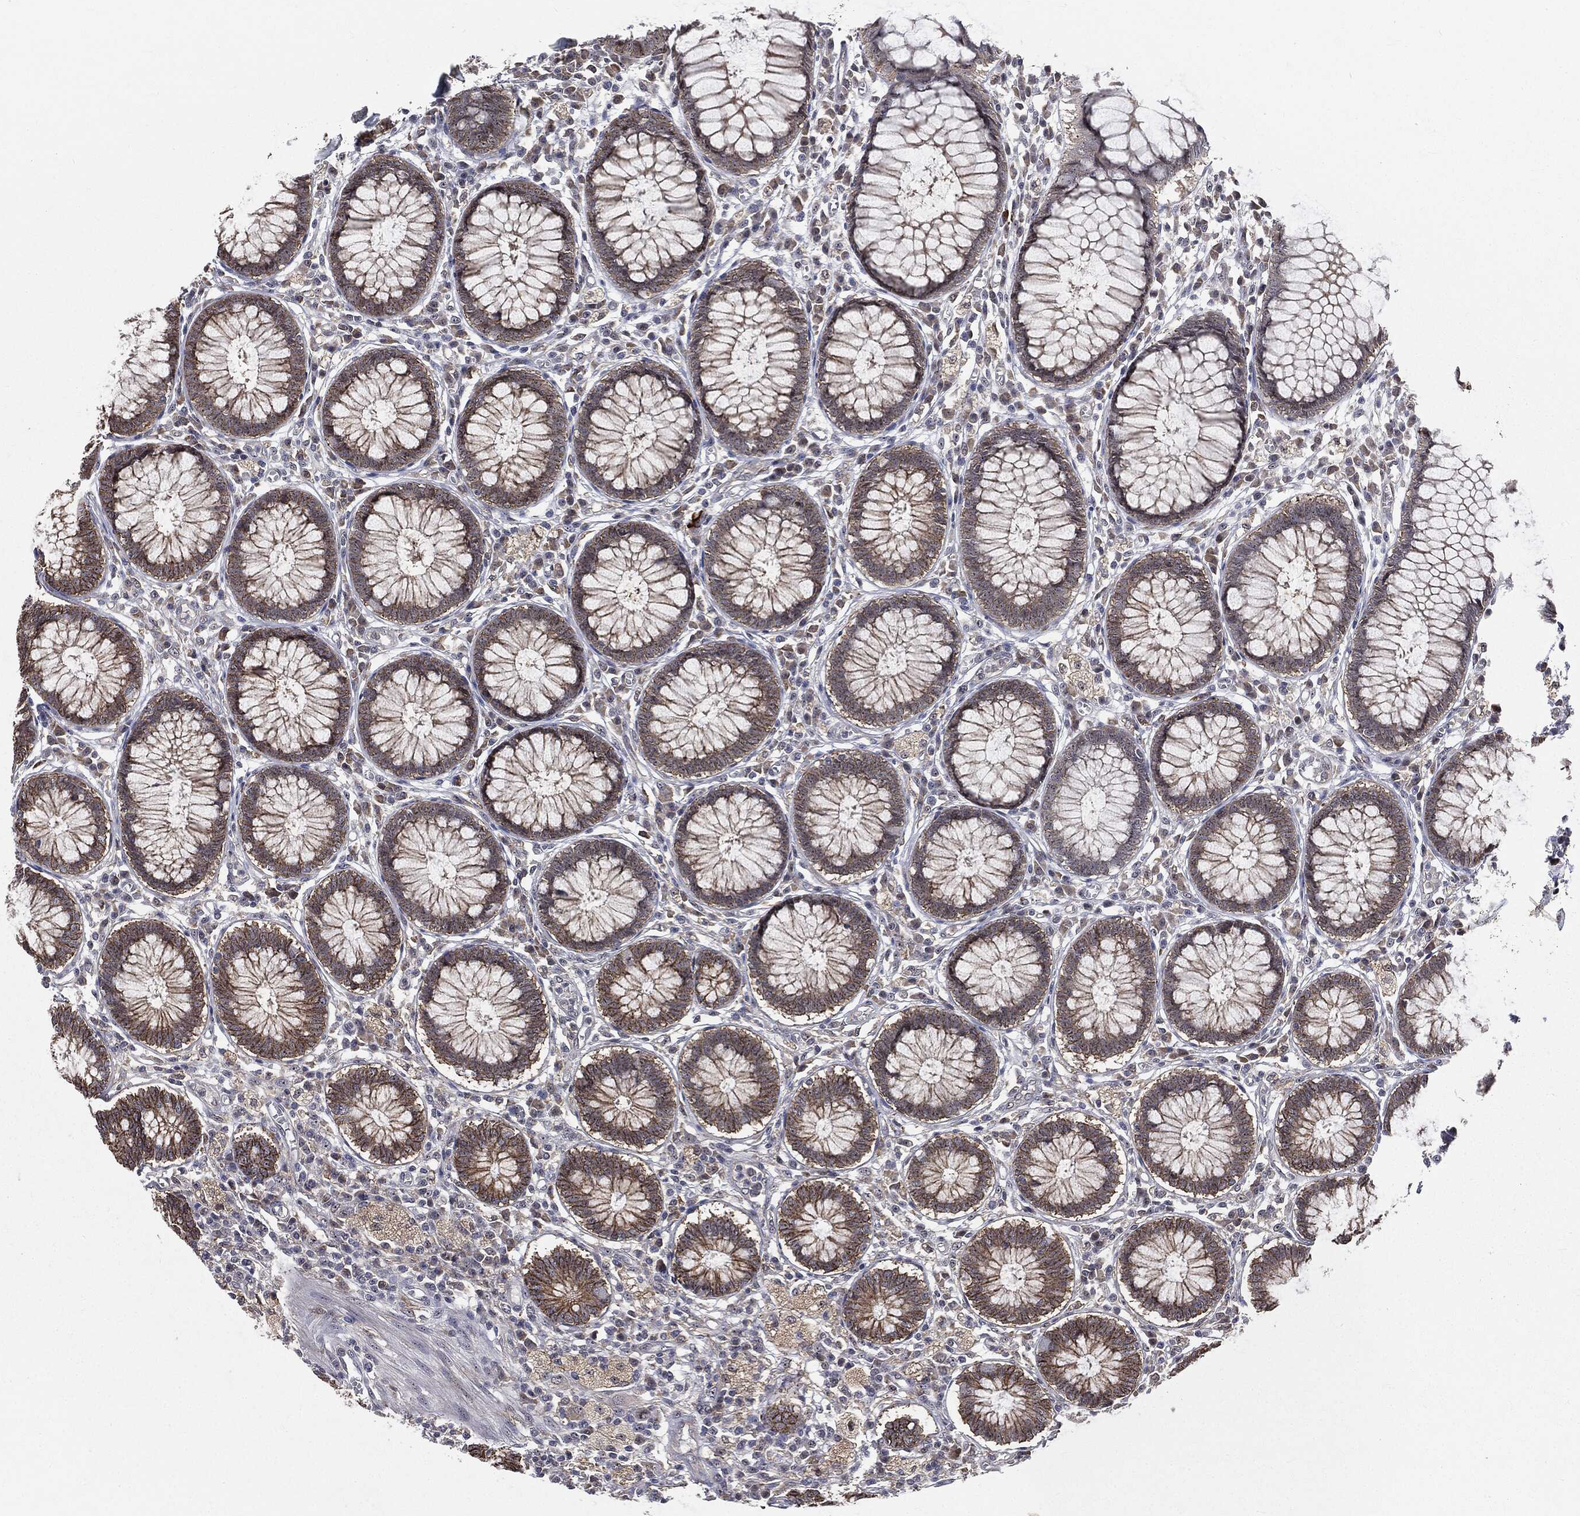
{"staining": {"intensity": "negative", "quantity": "none", "location": "none"}, "tissue": "colon", "cell_type": "Endothelial cells", "image_type": "normal", "snomed": [{"axis": "morphology", "description": "Normal tissue, NOS"}, {"axis": "topography", "description": "Colon"}], "caption": "The histopathology image displays no staining of endothelial cells in unremarkable colon.", "gene": "TRMT1L", "patient": {"sex": "male", "age": 65}}